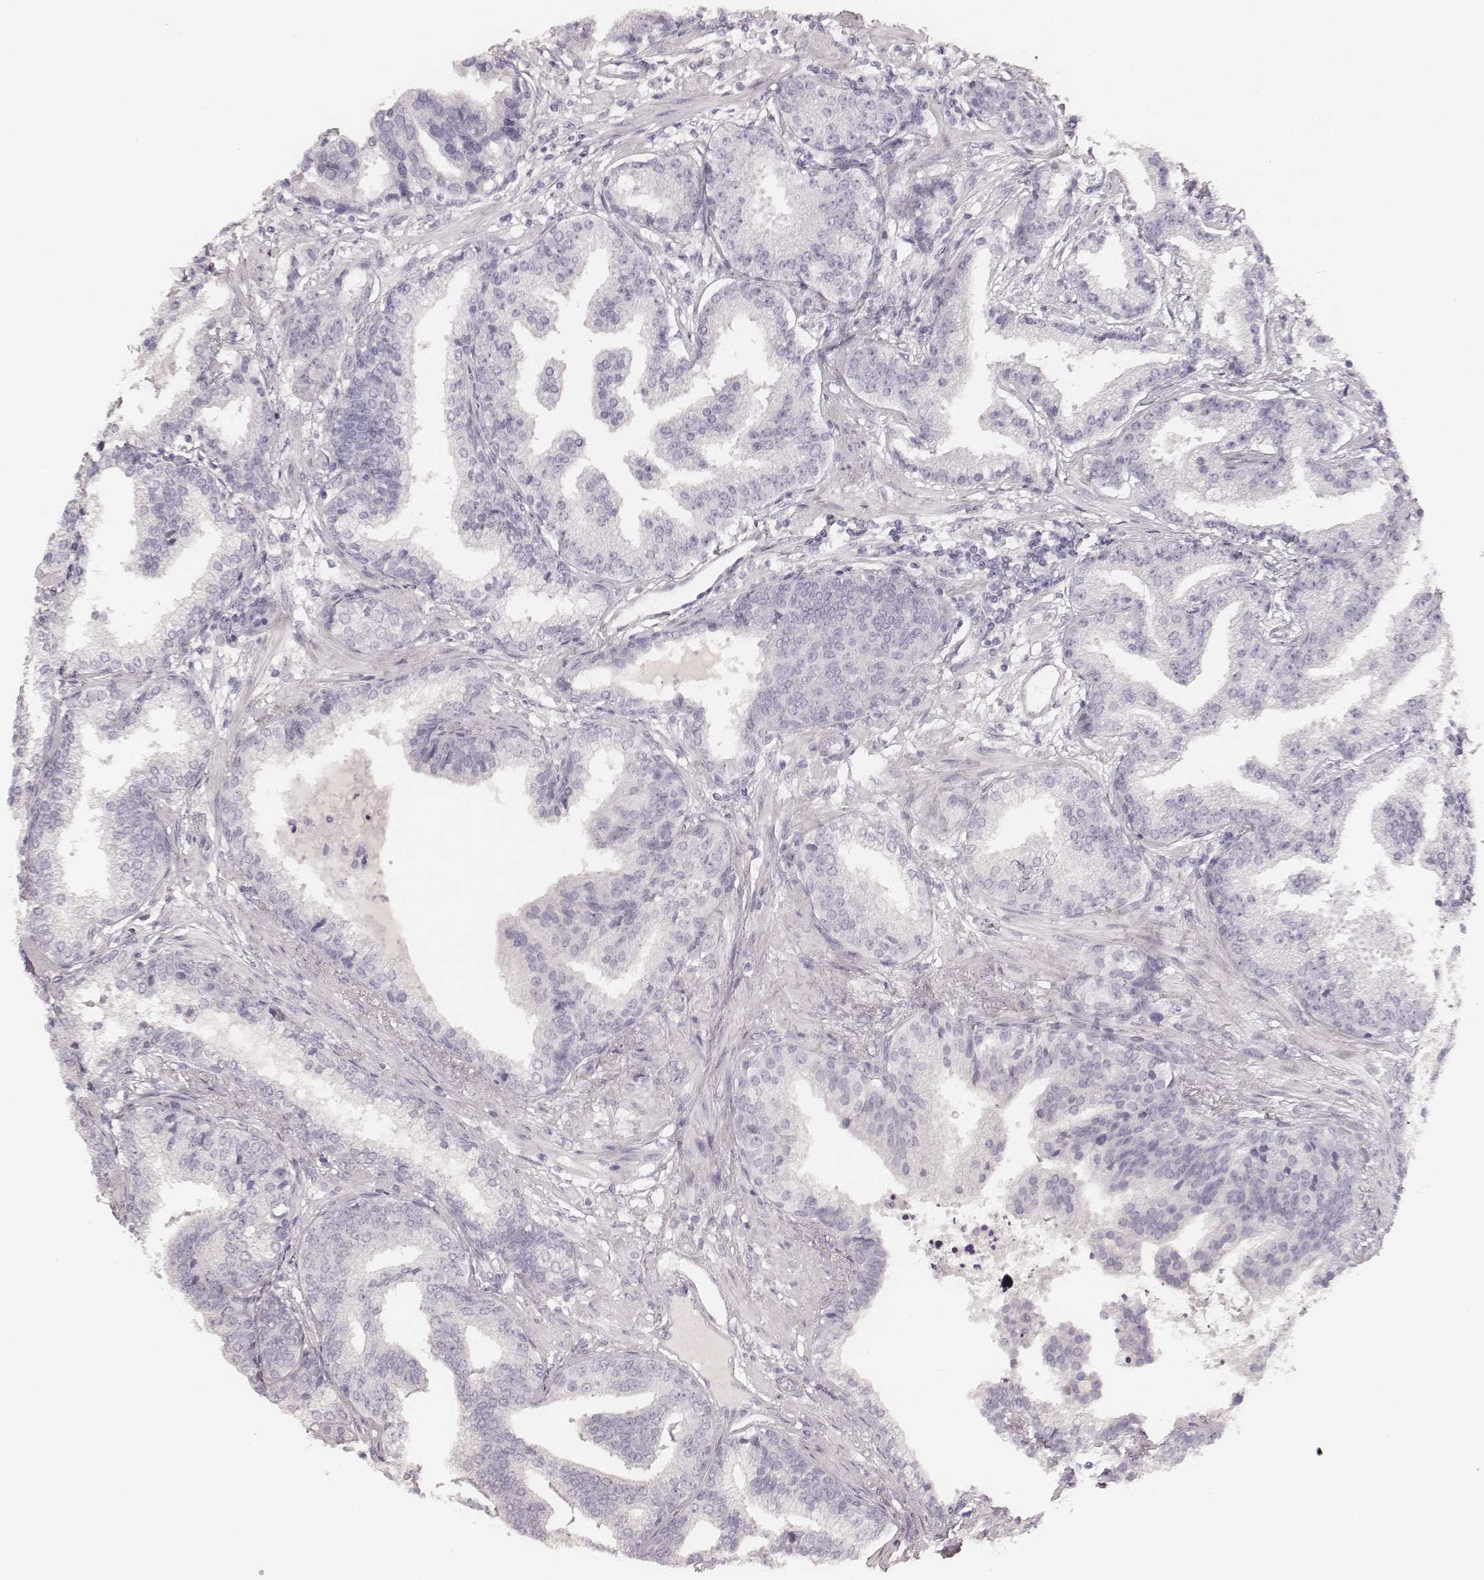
{"staining": {"intensity": "negative", "quantity": "none", "location": "none"}, "tissue": "prostate cancer", "cell_type": "Tumor cells", "image_type": "cancer", "snomed": [{"axis": "morphology", "description": "Adenocarcinoma, NOS"}, {"axis": "topography", "description": "Prostate"}], "caption": "Tumor cells are negative for protein expression in human prostate adenocarcinoma.", "gene": "KRT26", "patient": {"sex": "male", "age": 64}}